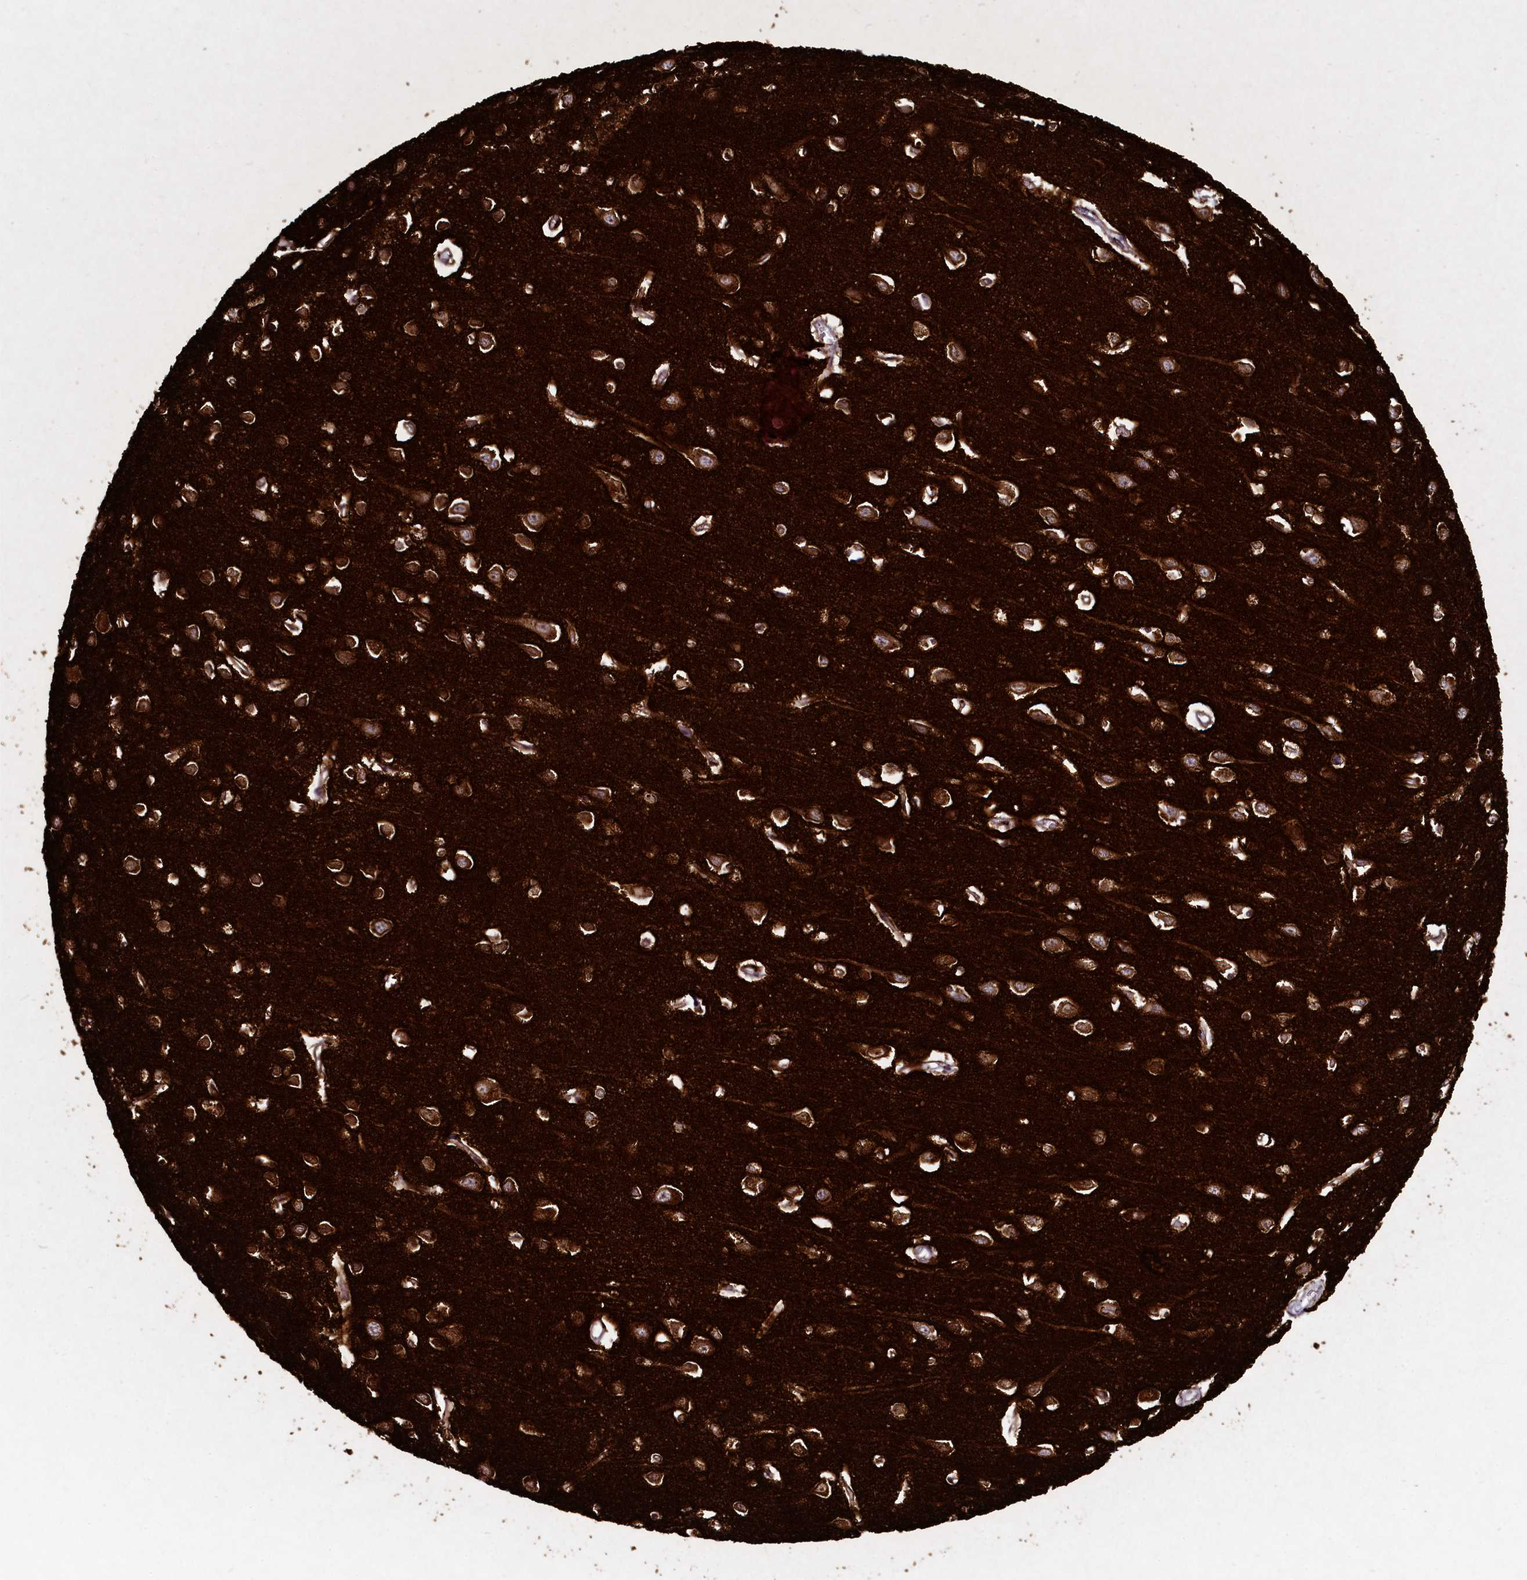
{"staining": {"intensity": "strong", "quantity": ">75%", "location": "cytoplasmic/membranous"}, "tissue": "cerebral cortex", "cell_type": "Endothelial cells", "image_type": "normal", "snomed": [{"axis": "morphology", "description": "Normal tissue, NOS"}, {"axis": "topography", "description": "Cerebral cortex"}], "caption": "Endothelial cells reveal high levels of strong cytoplasmic/membranous expression in approximately >75% of cells in benign cerebral cortex. The staining is performed using DAB (3,3'-diaminobenzidine) brown chromogen to label protein expression. The nuclei are counter-stained blue using hematoxylin.", "gene": "STXBP1", "patient": {"sex": "female", "age": 64}}